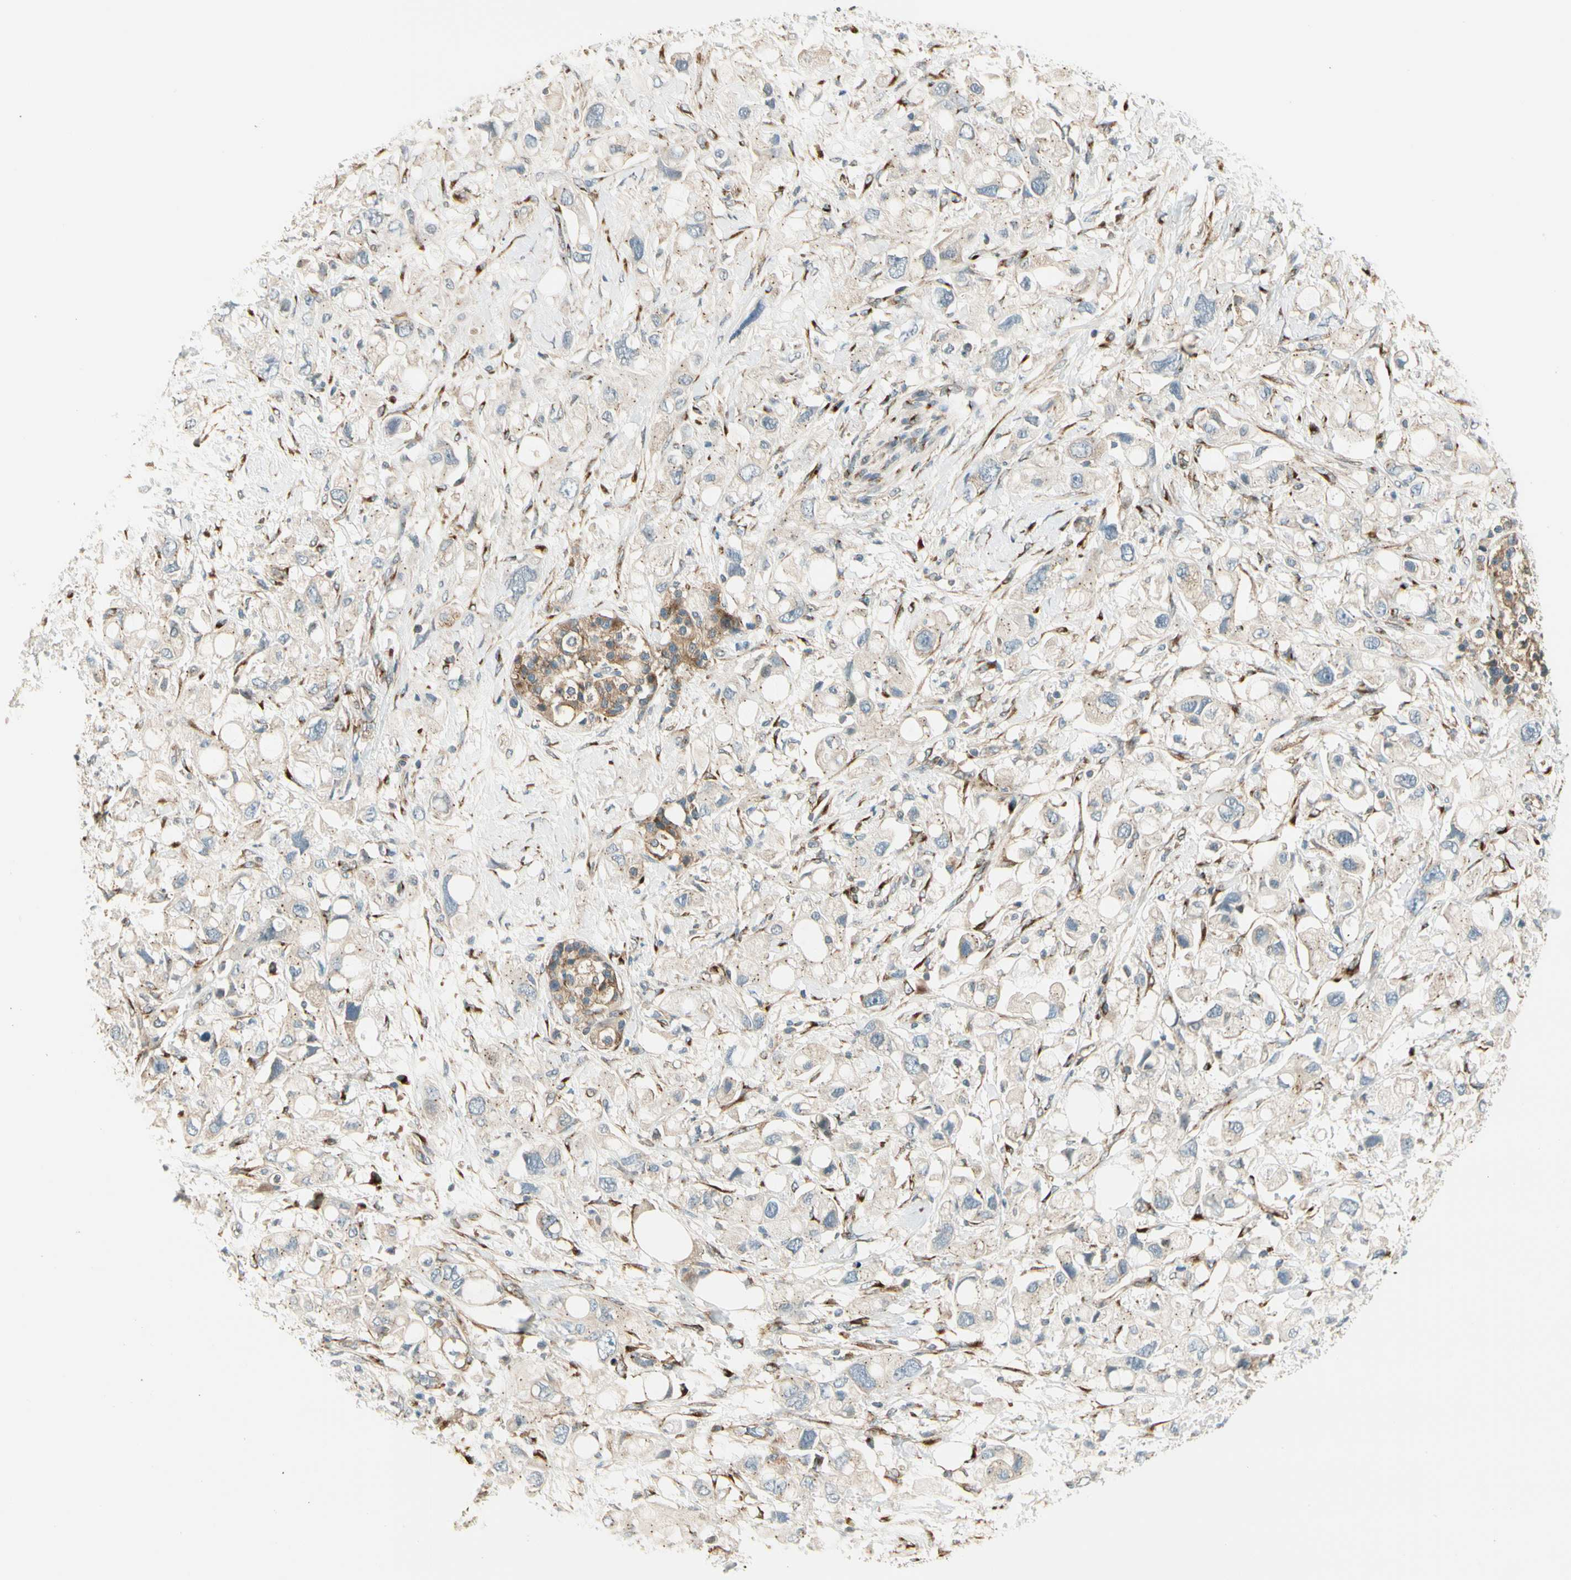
{"staining": {"intensity": "weak", "quantity": ">75%", "location": "cytoplasmic/membranous"}, "tissue": "pancreatic cancer", "cell_type": "Tumor cells", "image_type": "cancer", "snomed": [{"axis": "morphology", "description": "Adenocarcinoma, NOS"}, {"axis": "topography", "description": "Pancreas"}], "caption": "An image of adenocarcinoma (pancreatic) stained for a protein reveals weak cytoplasmic/membranous brown staining in tumor cells.", "gene": "MANSC1", "patient": {"sex": "female", "age": 56}}